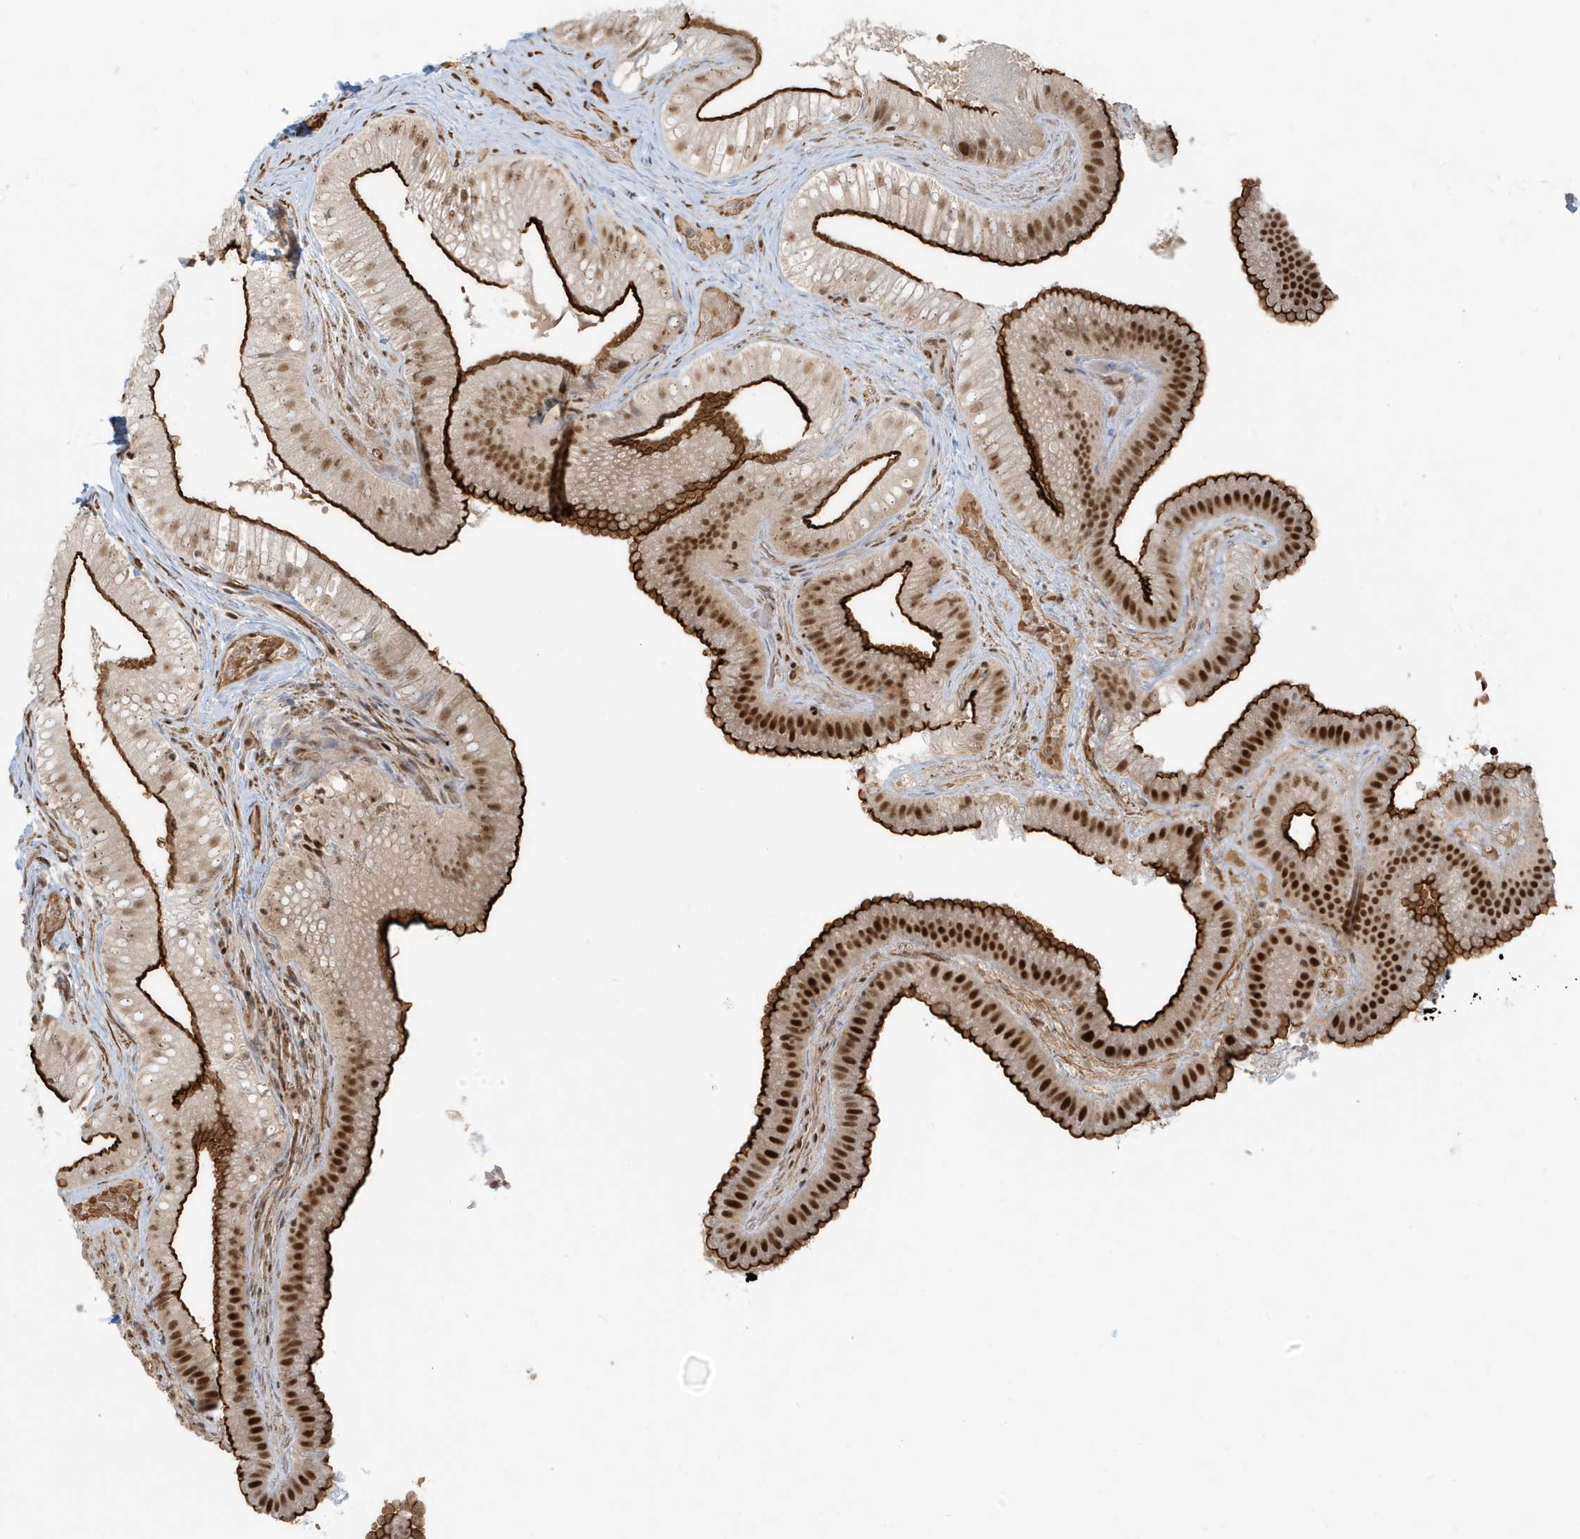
{"staining": {"intensity": "strong", "quantity": ">75%", "location": "cytoplasmic/membranous,nuclear"}, "tissue": "gallbladder", "cell_type": "Glandular cells", "image_type": "normal", "snomed": [{"axis": "morphology", "description": "Normal tissue, NOS"}, {"axis": "topography", "description": "Gallbladder"}], "caption": "Glandular cells show high levels of strong cytoplasmic/membranous,nuclear expression in about >75% of cells in normal human gallbladder. (Brightfield microscopy of DAB IHC at high magnification).", "gene": "CKS1B", "patient": {"sex": "female", "age": 30}}